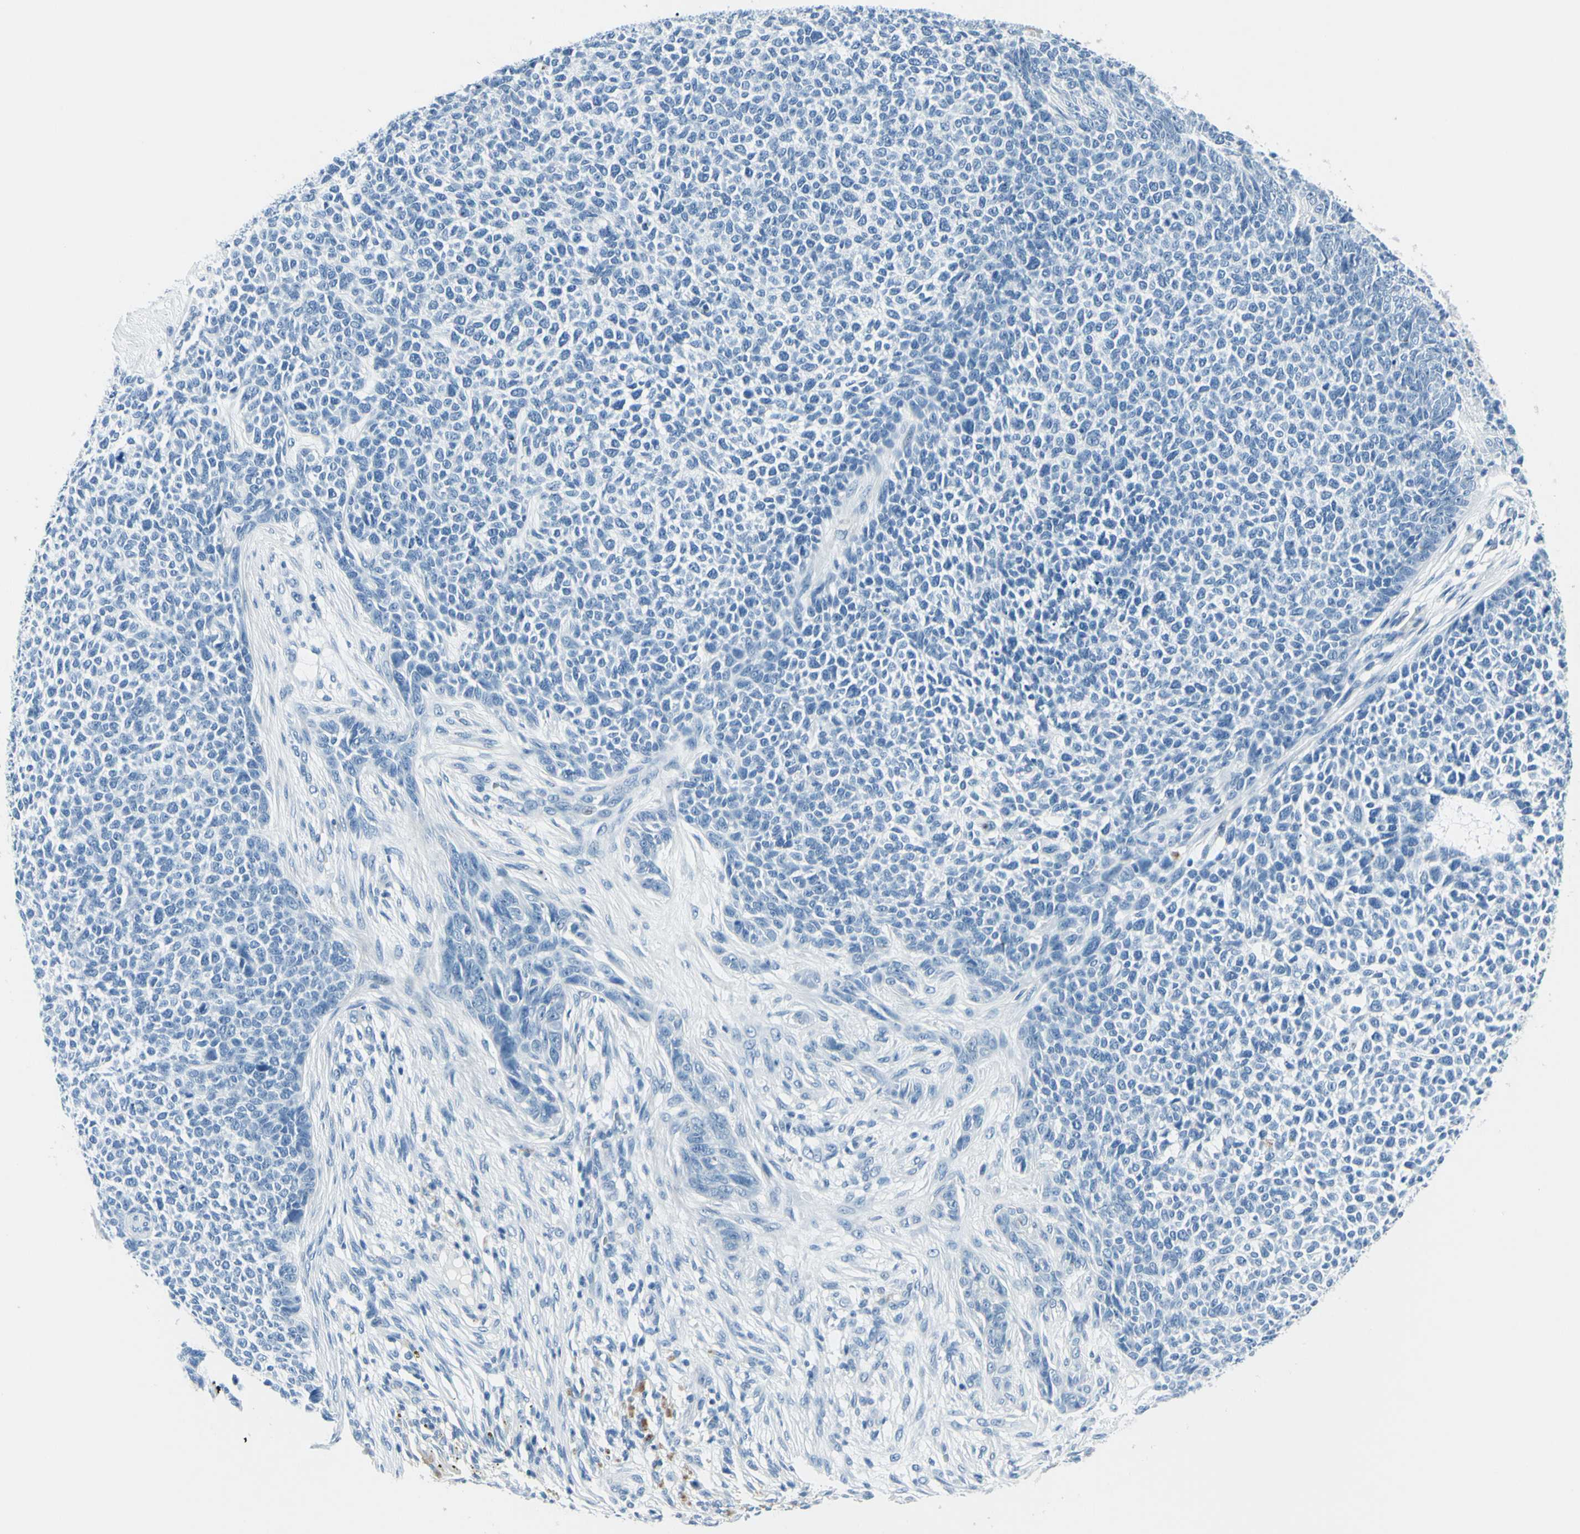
{"staining": {"intensity": "negative", "quantity": "none", "location": "none"}, "tissue": "skin cancer", "cell_type": "Tumor cells", "image_type": "cancer", "snomed": [{"axis": "morphology", "description": "Basal cell carcinoma"}, {"axis": "topography", "description": "Skin"}], "caption": "A histopathology image of basal cell carcinoma (skin) stained for a protein displays no brown staining in tumor cells.", "gene": "CDH15", "patient": {"sex": "female", "age": 84}}